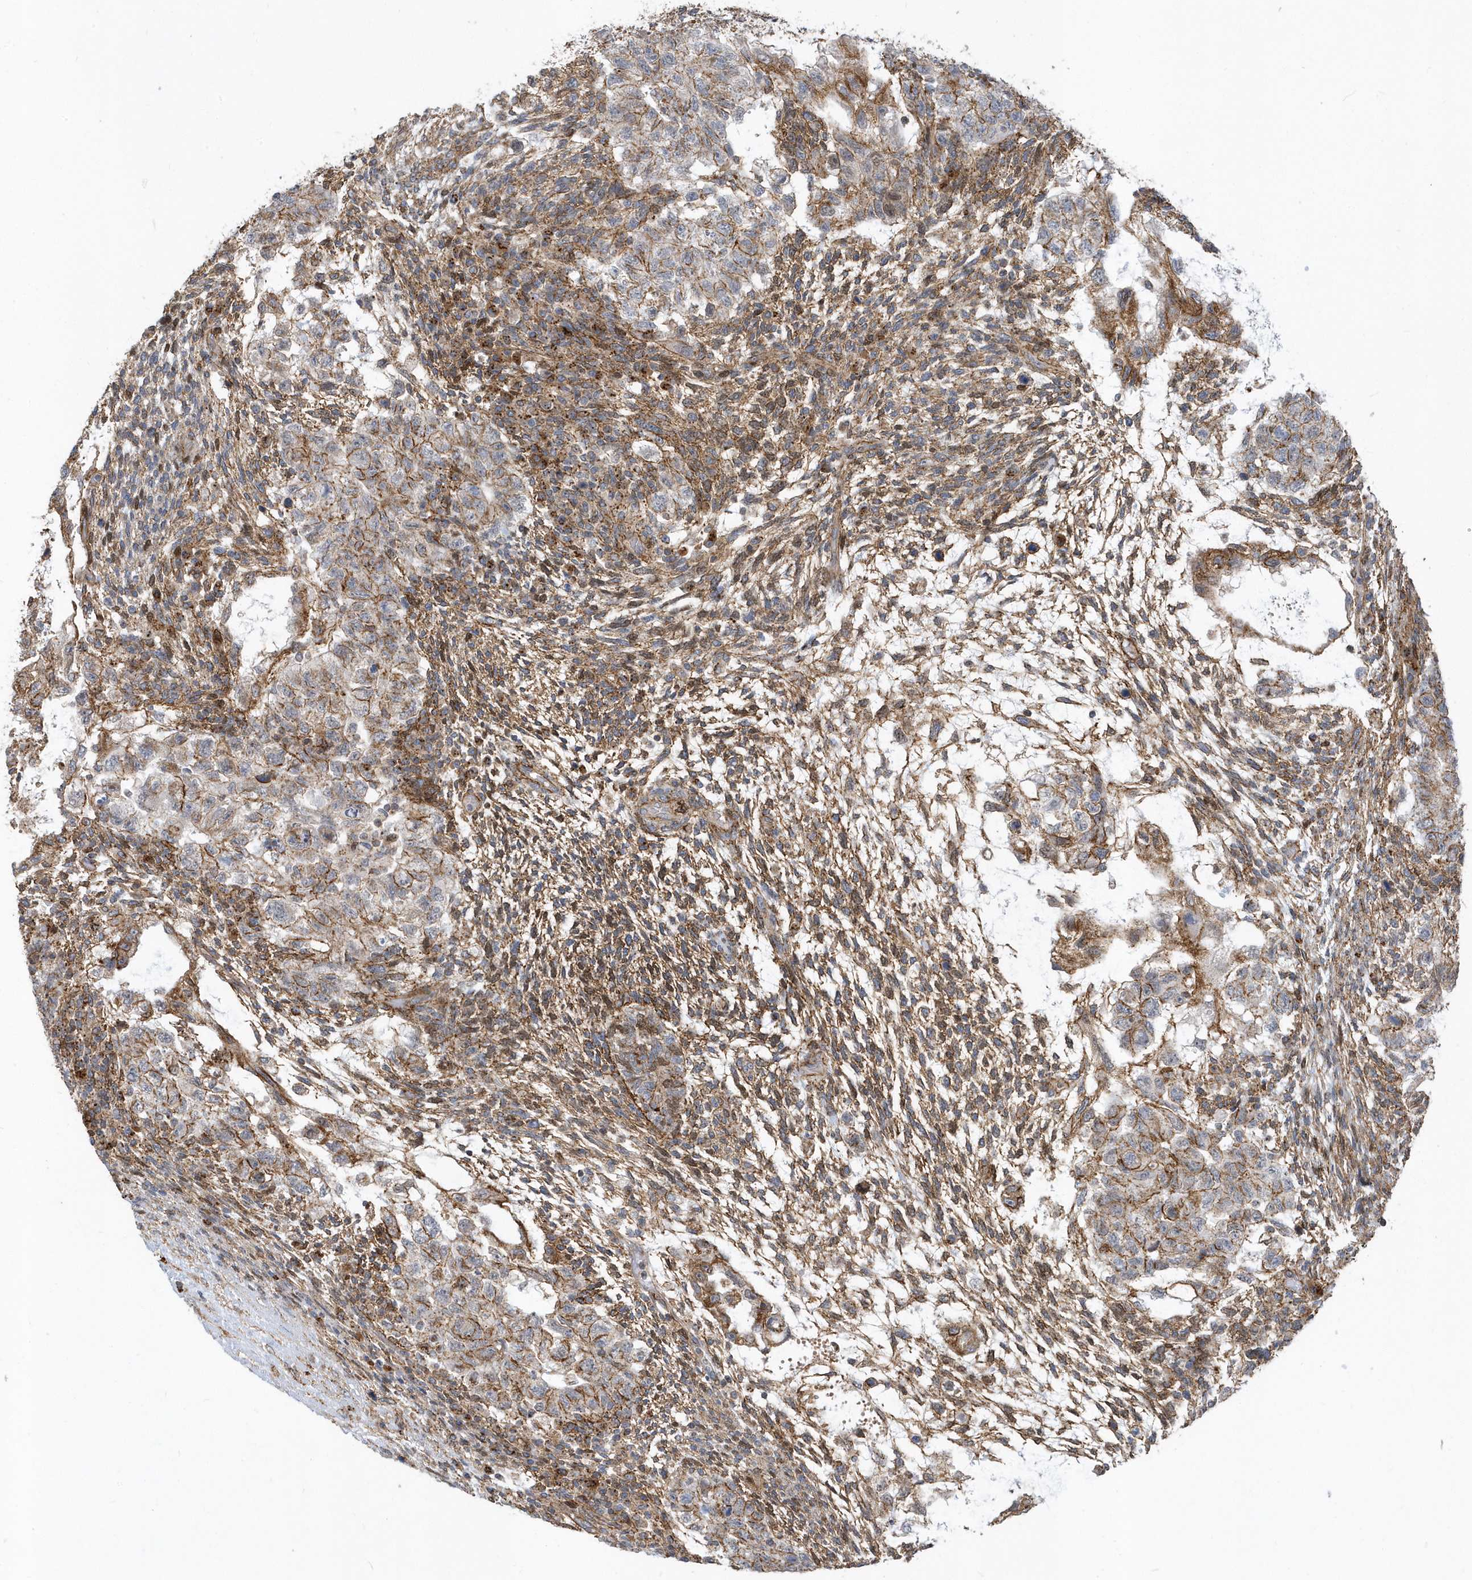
{"staining": {"intensity": "moderate", "quantity": "25%-75%", "location": "cytoplasmic/membranous"}, "tissue": "testis cancer", "cell_type": "Tumor cells", "image_type": "cancer", "snomed": [{"axis": "morphology", "description": "Normal tissue, NOS"}, {"axis": "morphology", "description": "Carcinoma, Embryonal, NOS"}, {"axis": "topography", "description": "Testis"}], "caption": "DAB (3,3'-diaminobenzidine) immunohistochemical staining of embryonal carcinoma (testis) reveals moderate cytoplasmic/membranous protein expression in about 25%-75% of tumor cells.", "gene": "HRH4", "patient": {"sex": "male", "age": 36}}